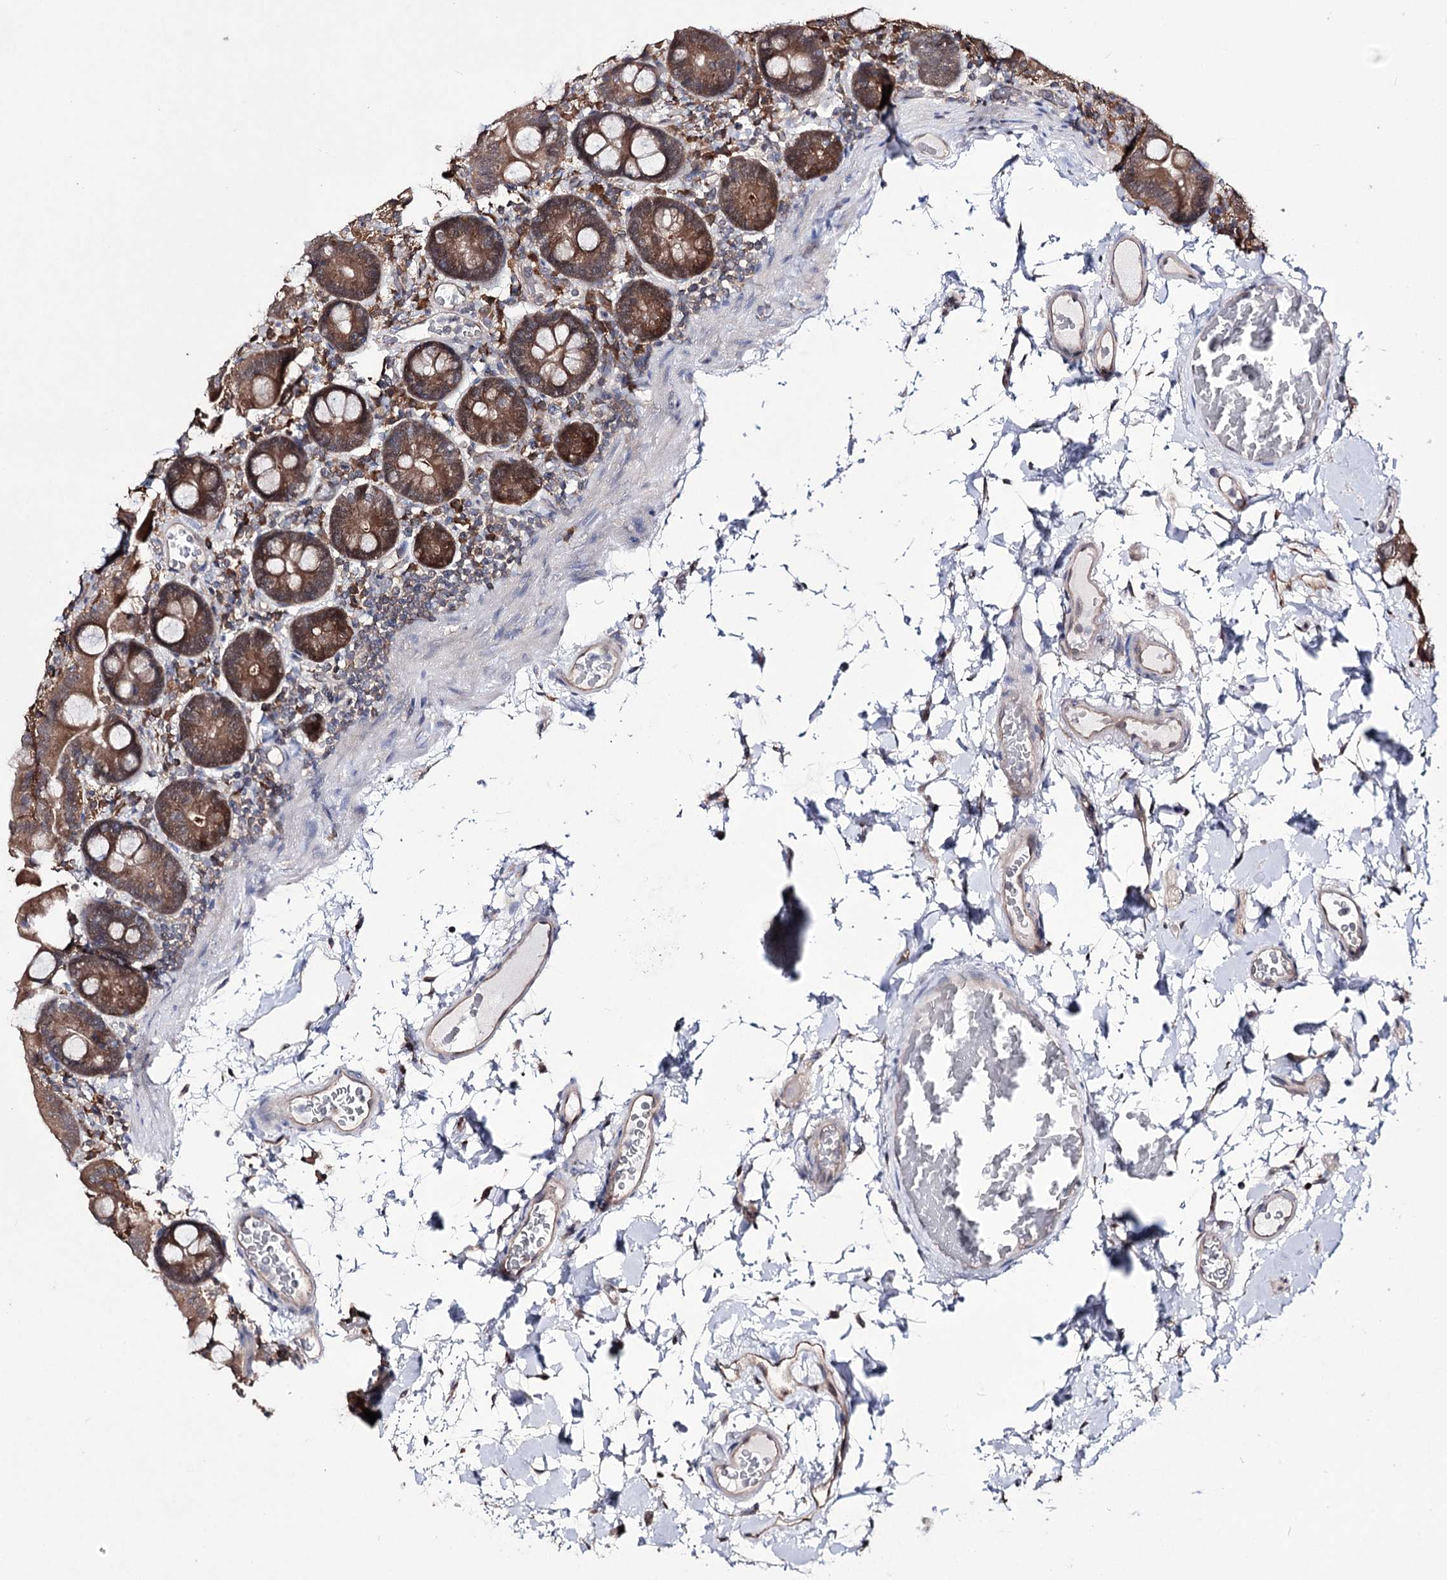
{"staining": {"intensity": "moderate", "quantity": ">75%", "location": "cytoplasmic/membranous"}, "tissue": "duodenum", "cell_type": "Glandular cells", "image_type": "normal", "snomed": [{"axis": "morphology", "description": "Normal tissue, NOS"}, {"axis": "topography", "description": "Duodenum"}], "caption": "Immunohistochemical staining of benign duodenum displays moderate cytoplasmic/membranous protein positivity in about >75% of glandular cells. The staining was performed using DAB, with brown indicating positive protein expression. Nuclei are stained blue with hematoxylin.", "gene": "PTER", "patient": {"sex": "male", "age": 55}}